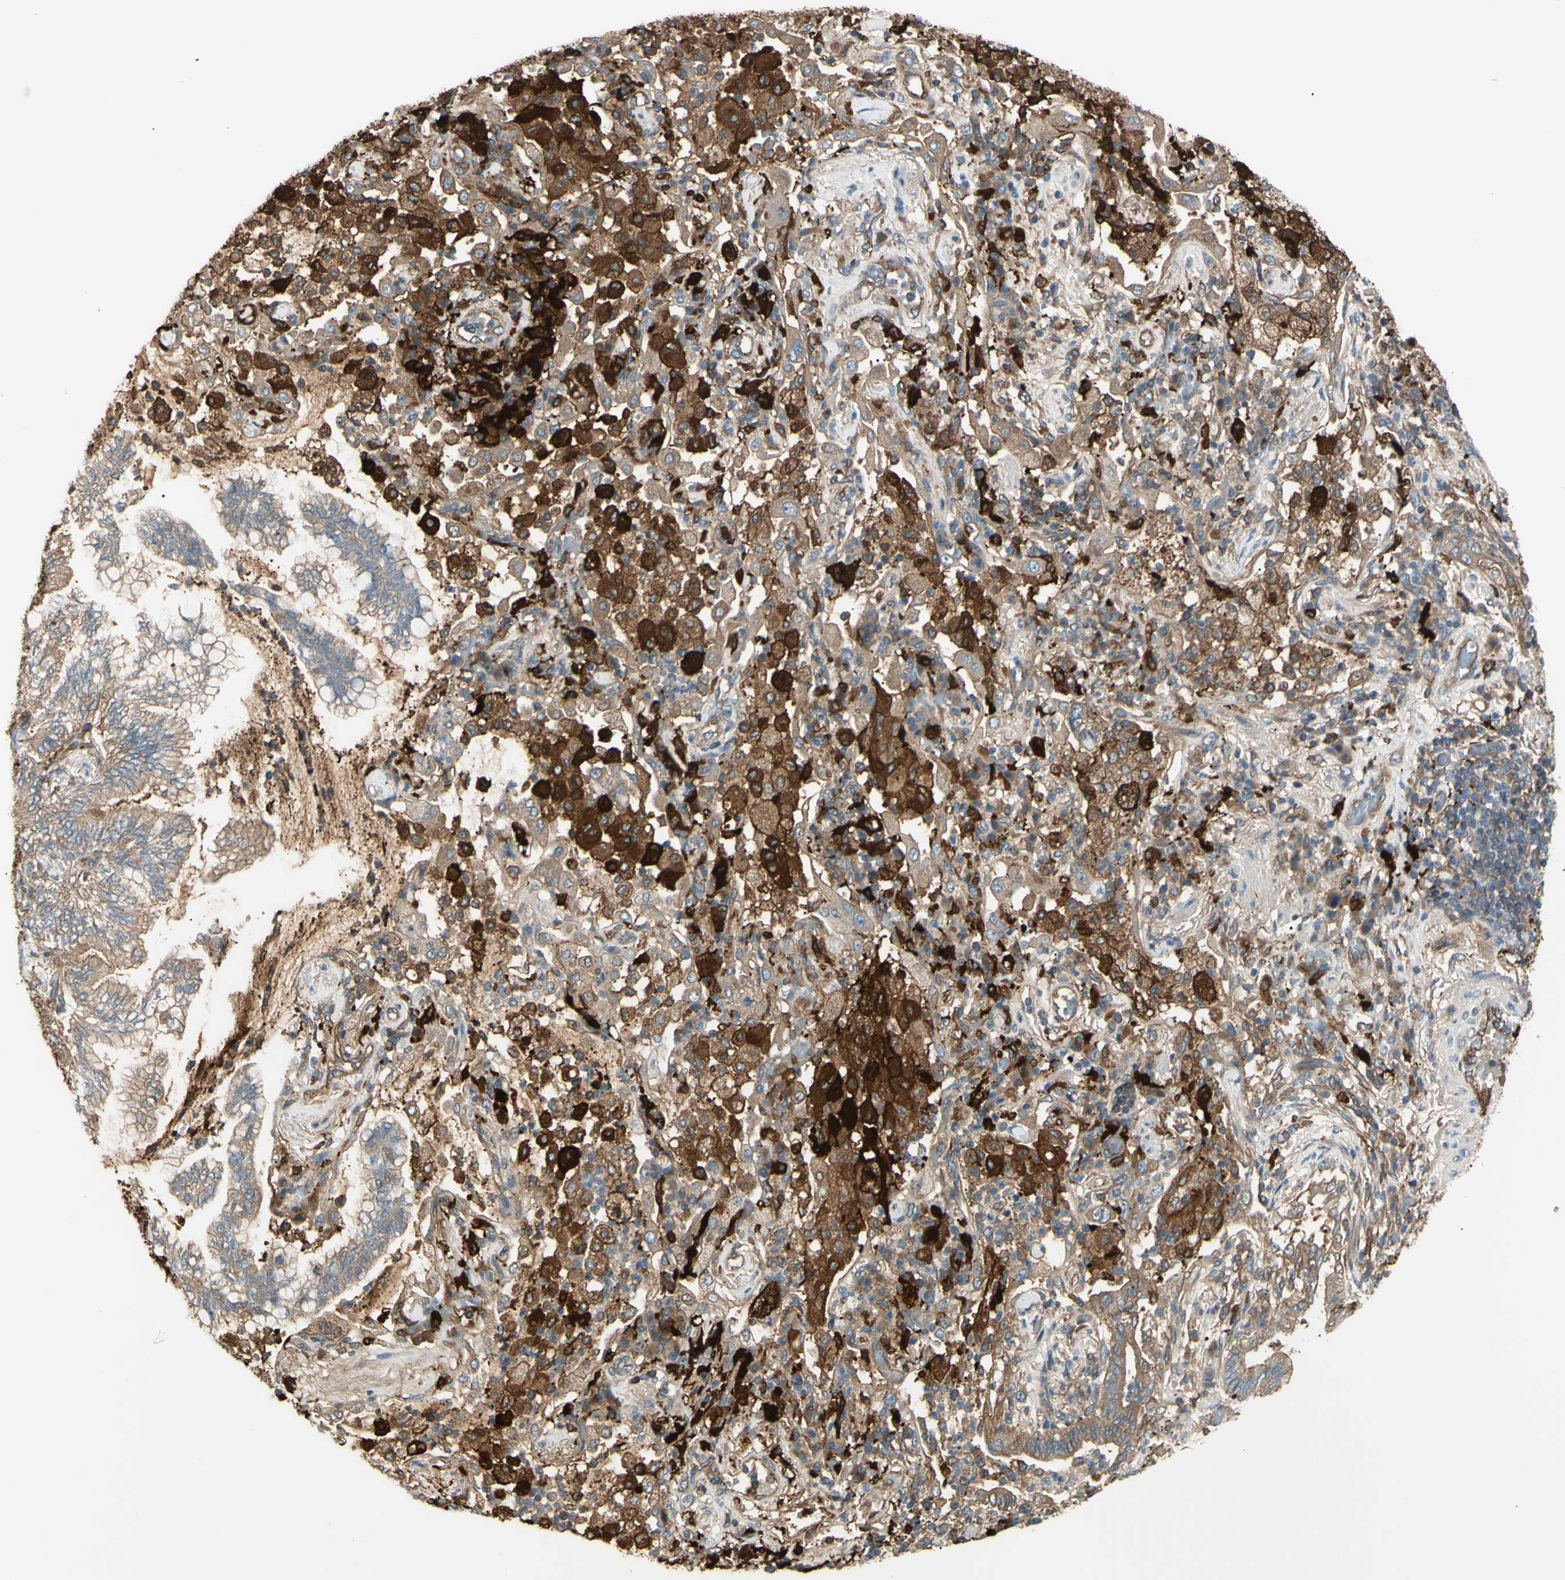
{"staining": {"intensity": "weak", "quantity": ">75%", "location": "cytoplasmic/membranous"}, "tissue": "lung cancer", "cell_type": "Tumor cells", "image_type": "cancer", "snomed": [{"axis": "morphology", "description": "Normal tissue, NOS"}, {"axis": "morphology", "description": "Adenocarcinoma, NOS"}, {"axis": "topography", "description": "Bronchus"}, {"axis": "topography", "description": "Lung"}], "caption": "Lung cancer (adenocarcinoma) was stained to show a protein in brown. There is low levels of weak cytoplasmic/membranous staining in approximately >75% of tumor cells.", "gene": "PTPN12", "patient": {"sex": "female", "age": 70}}